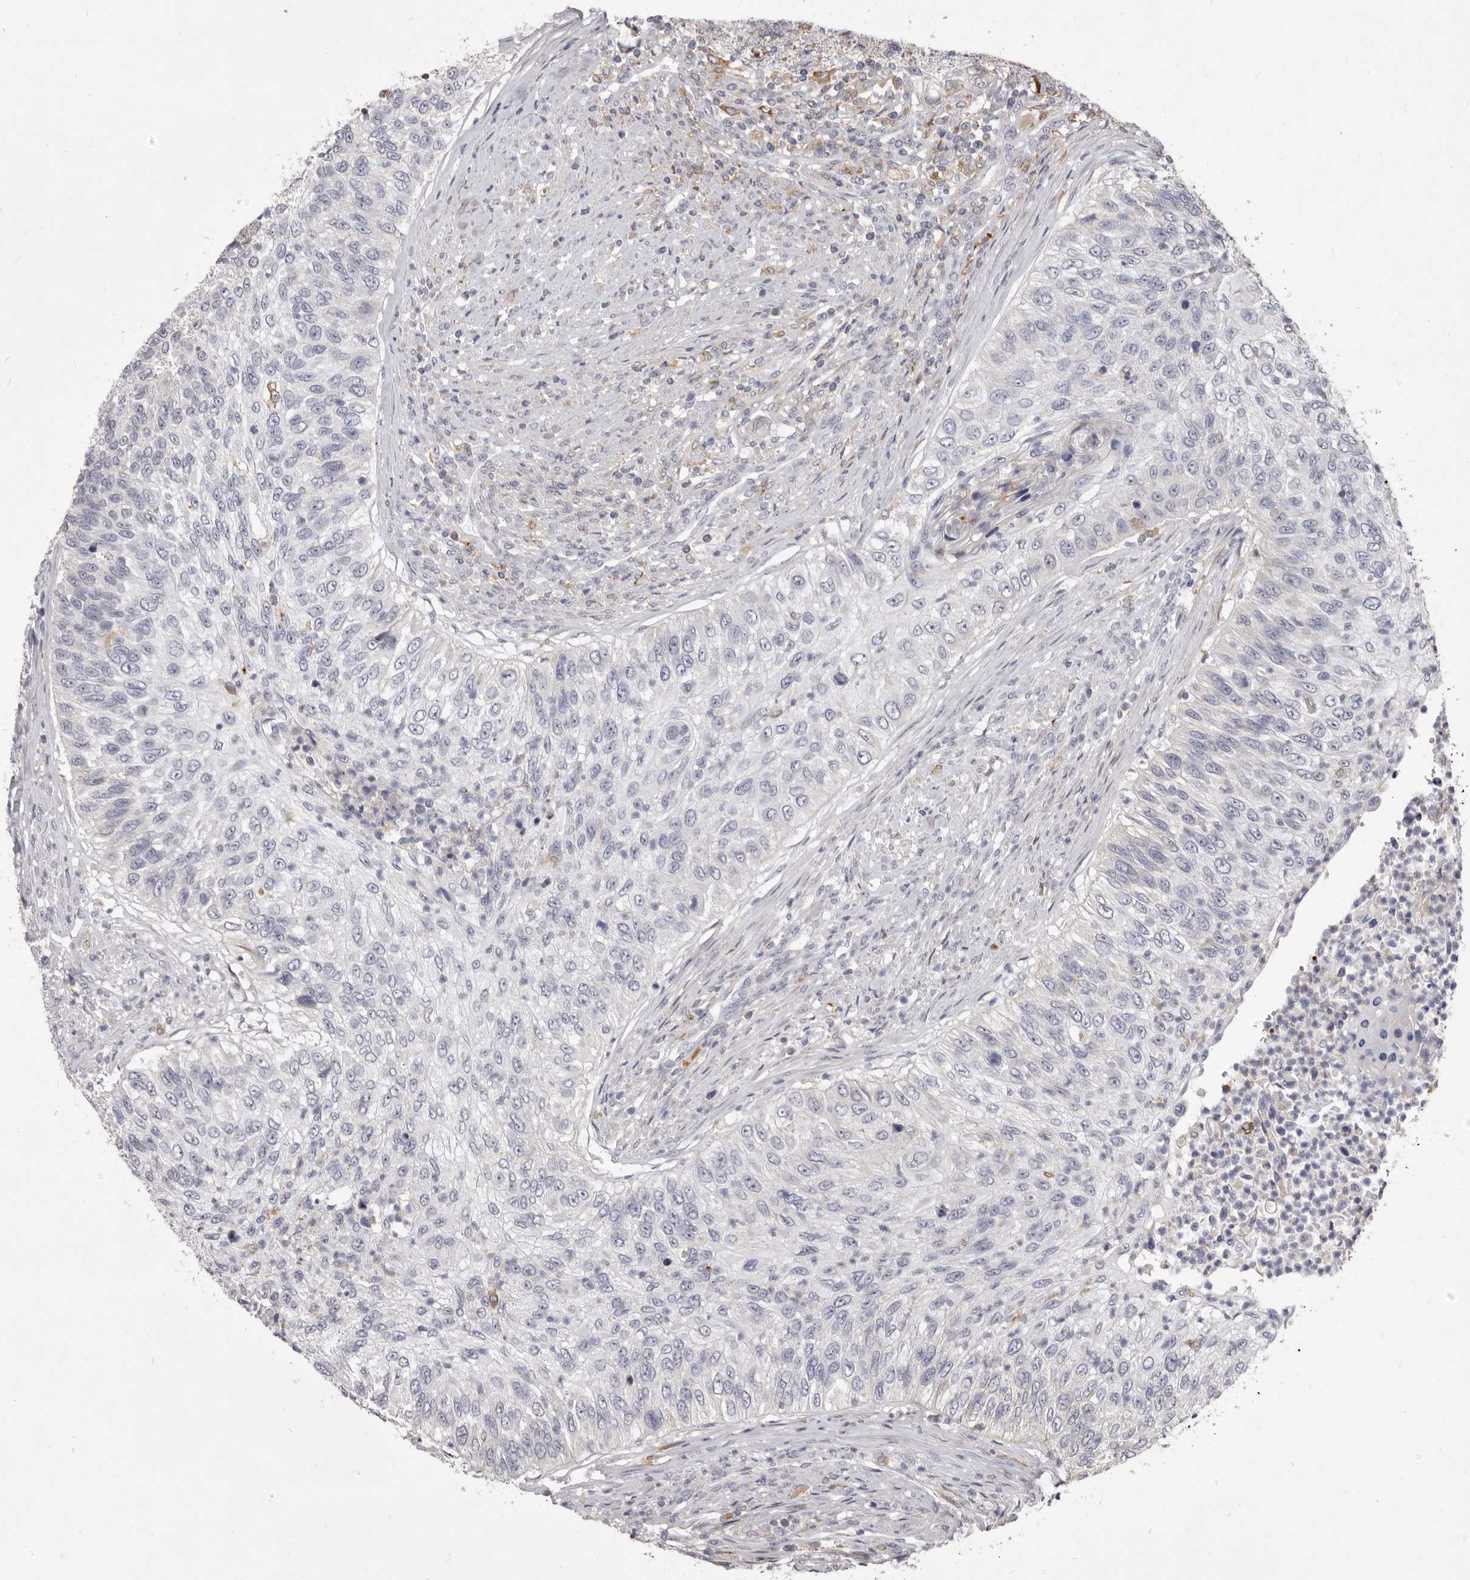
{"staining": {"intensity": "negative", "quantity": "none", "location": "none"}, "tissue": "urothelial cancer", "cell_type": "Tumor cells", "image_type": "cancer", "snomed": [{"axis": "morphology", "description": "Urothelial carcinoma, High grade"}, {"axis": "topography", "description": "Urinary bladder"}], "caption": "Urothelial cancer stained for a protein using immunohistochemistry displays no expression tumor cells.", "gene": "VPS45", "patient": {"sex": "female", "age": 60}}